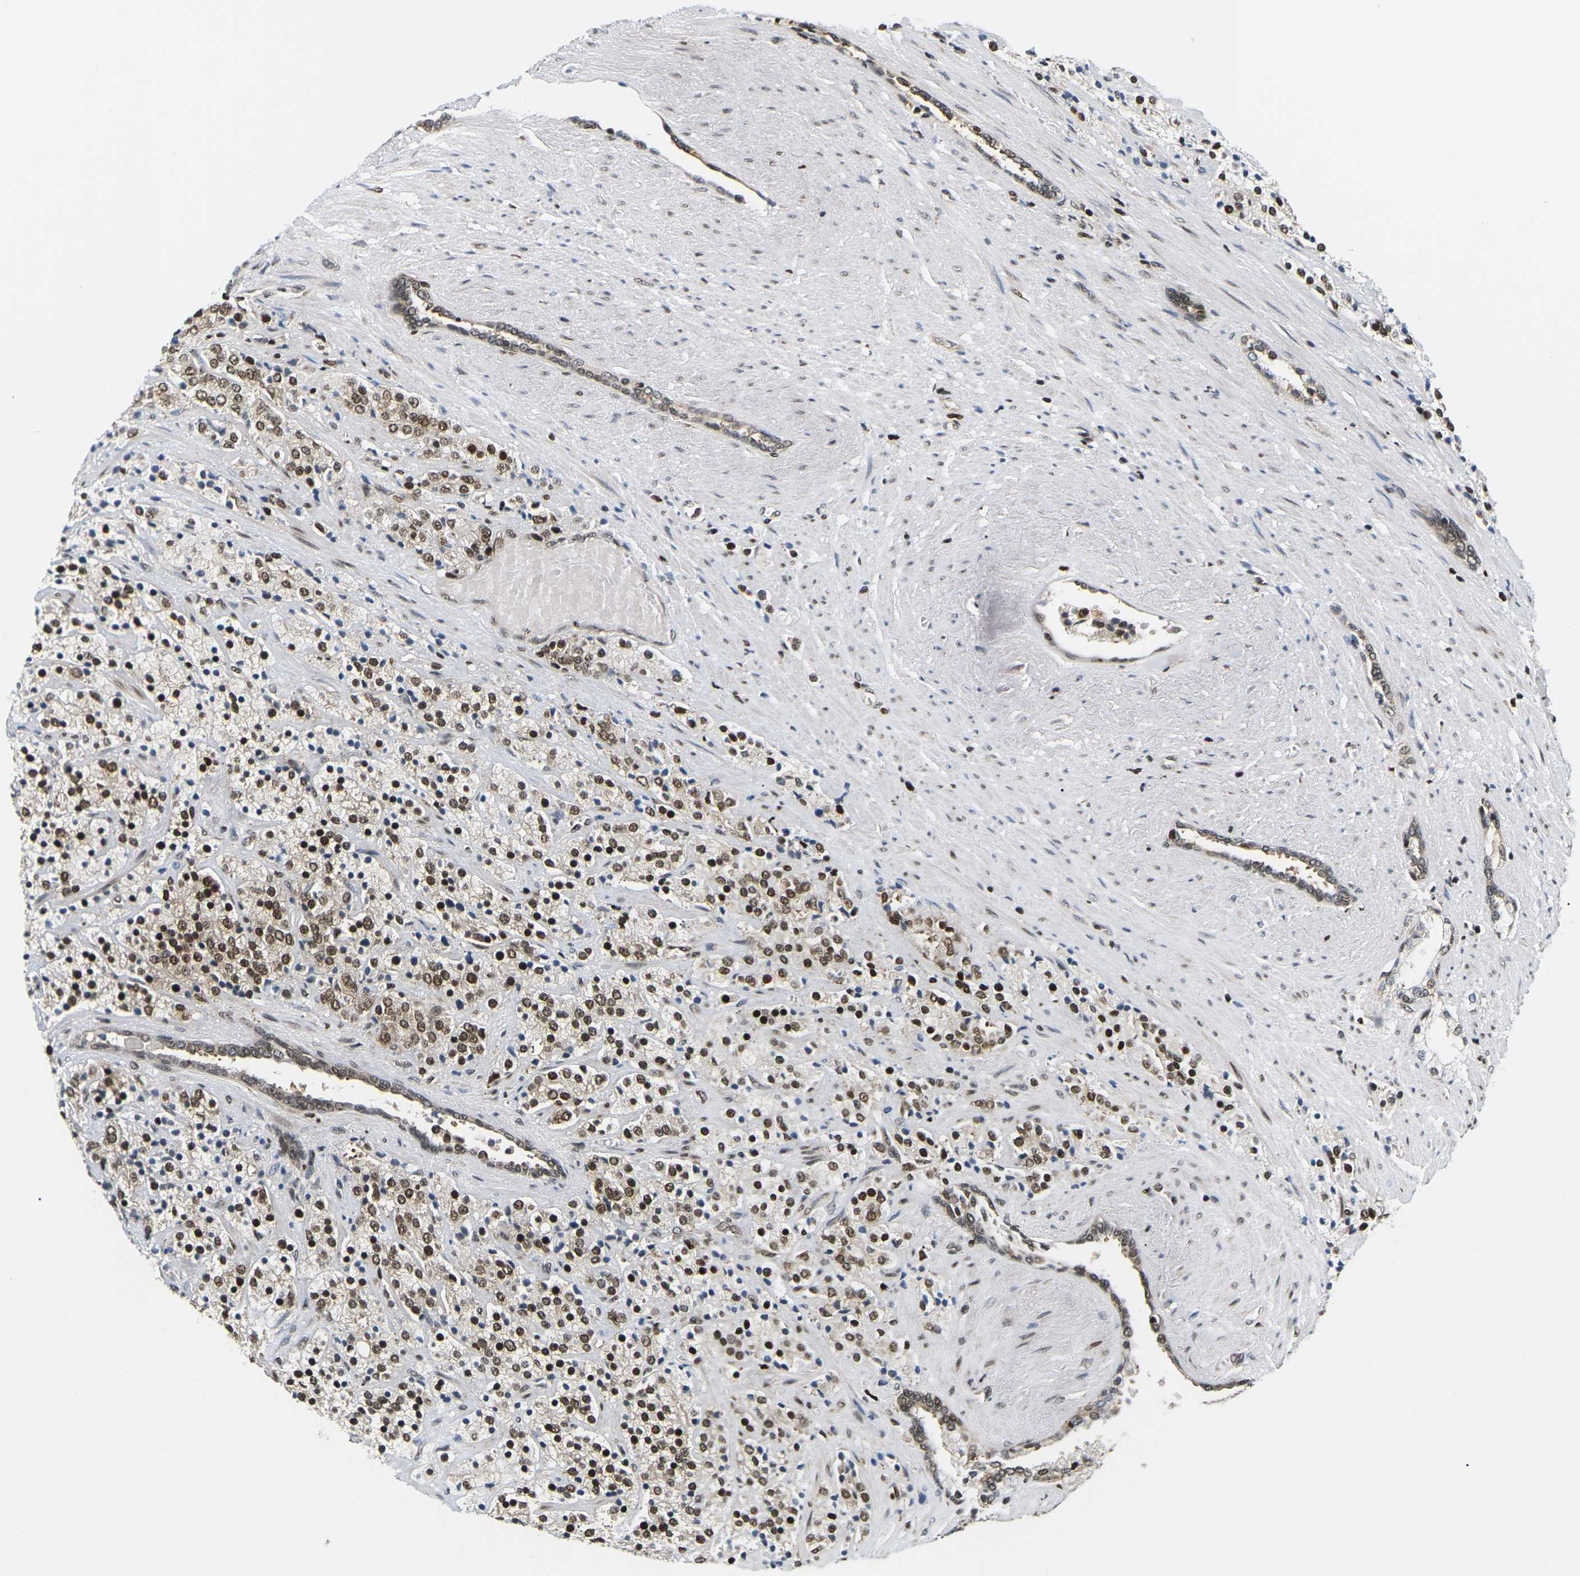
{"staining": {"intensity": "moderate", "quantity": ">75%", "location": "nuclear"}, "tissue": "prostate cancer", "cell_type": "Tumor cells", "image_type": "cancer", "snomed": [{"axis": "morphology", "description": "Adenocarcinoma, High grade"}, {"axis": "topography", "description": "Prostate"}], "caption": "Immunohistochemical staining of human prostate cancer (adenocarcinoma (high-grade)) demonstrates medium levels of moderate nuclear protein staining in about >75% of tumor cells.", "gene": "CELF1", "patient": {"sex": "male", "age": 71}}